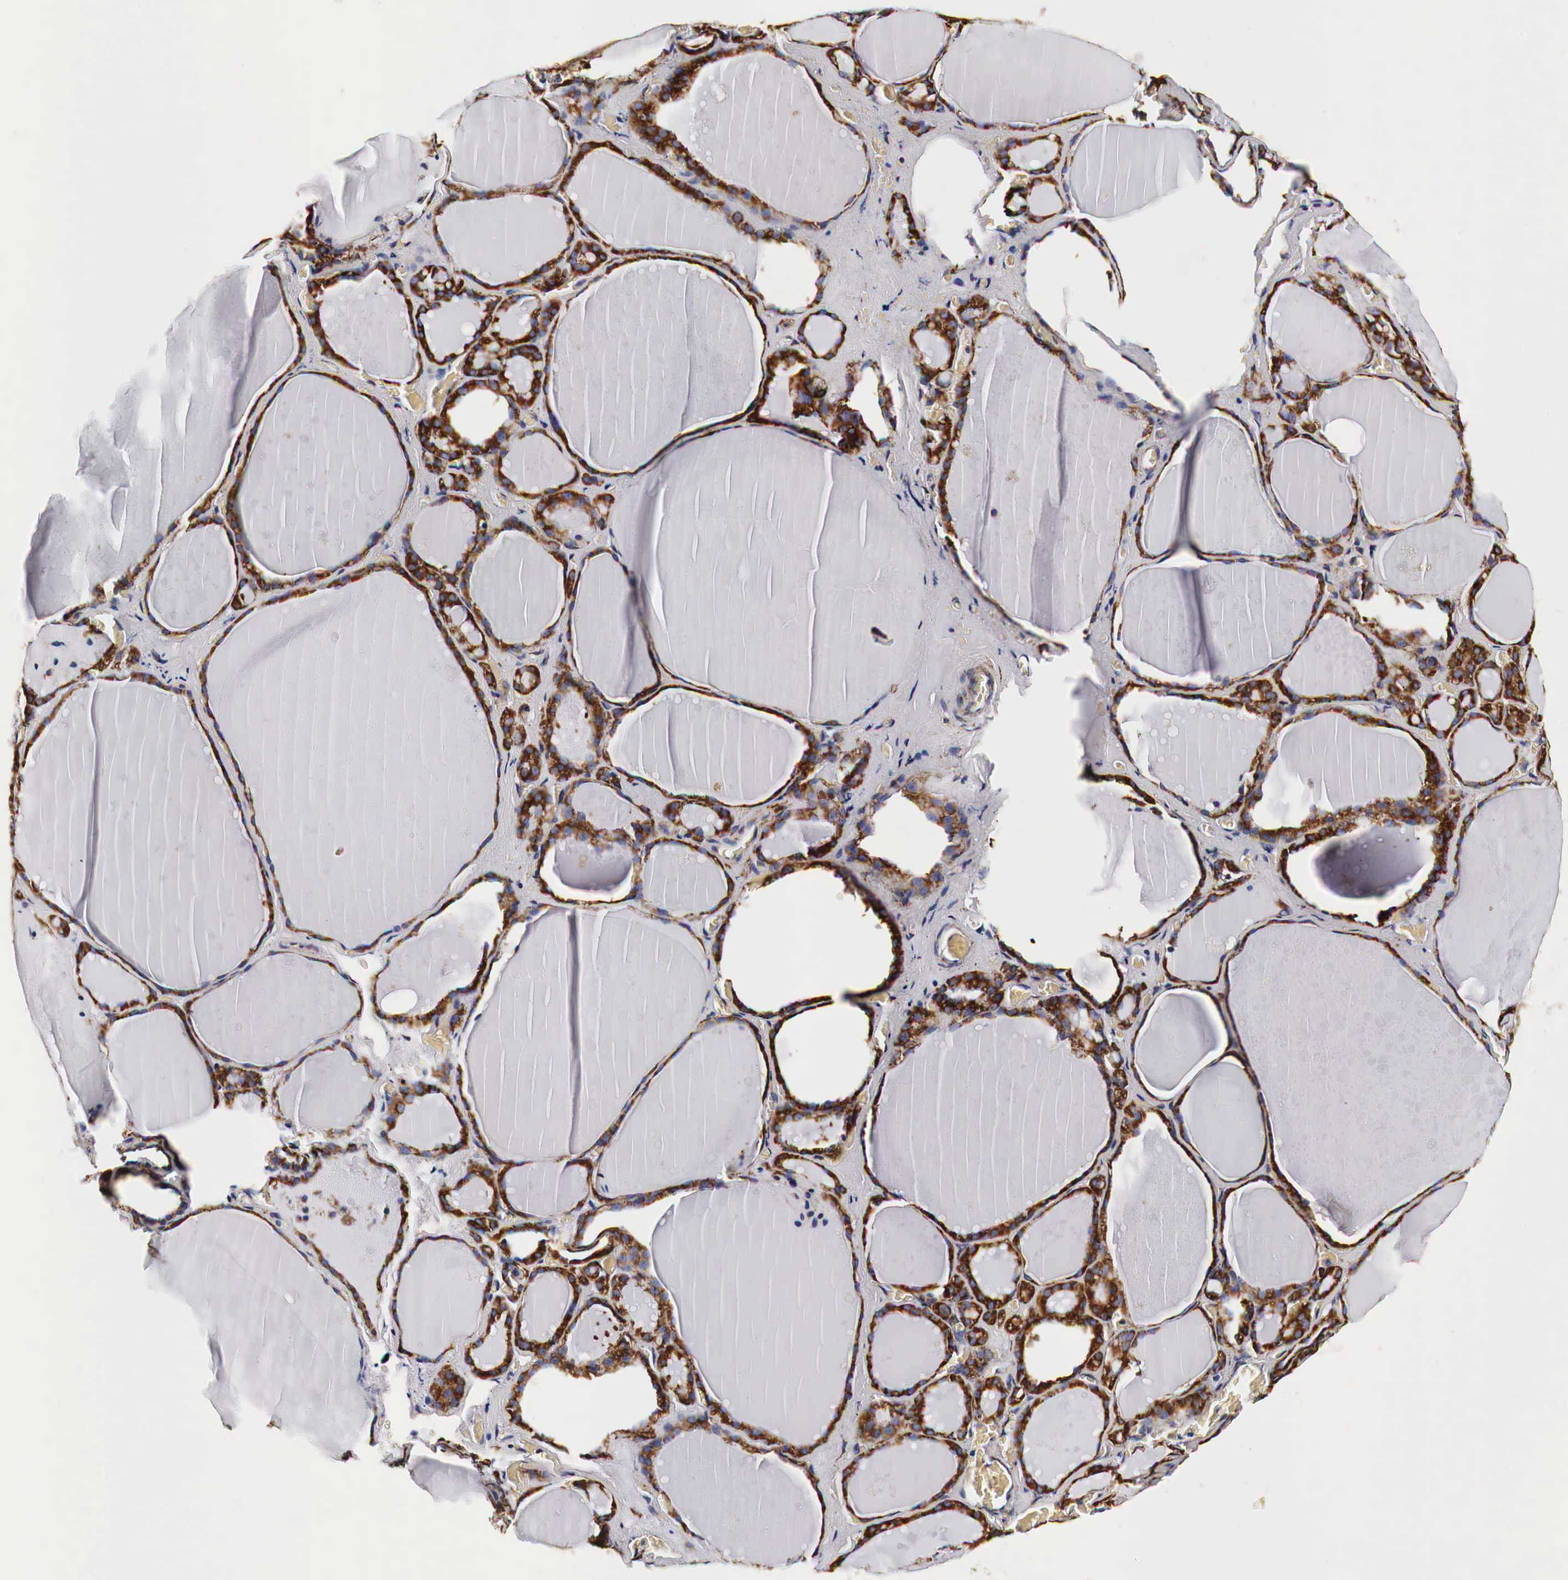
{"staining": {"intensity": "strong", "quantity": ">75%", "location": "cytoplasmic/membranous"}, "tissue": "thyroid gland", "cell_type": "Glandular cells", "image_type": "normal", "snomed": [{"axis": "morphology", "description": "Normal tissue, NOS"}, {"axis": "topography", "description": "Thyroid gland"}], "caption": "Brown immunohistochemical staining in normal human thyroid gland shows strong cytoplasmic/membranous positivity in about >75% of glandular cells.", "gene": "CKAP4", "patient": {"sex": "male", "age": 76}}